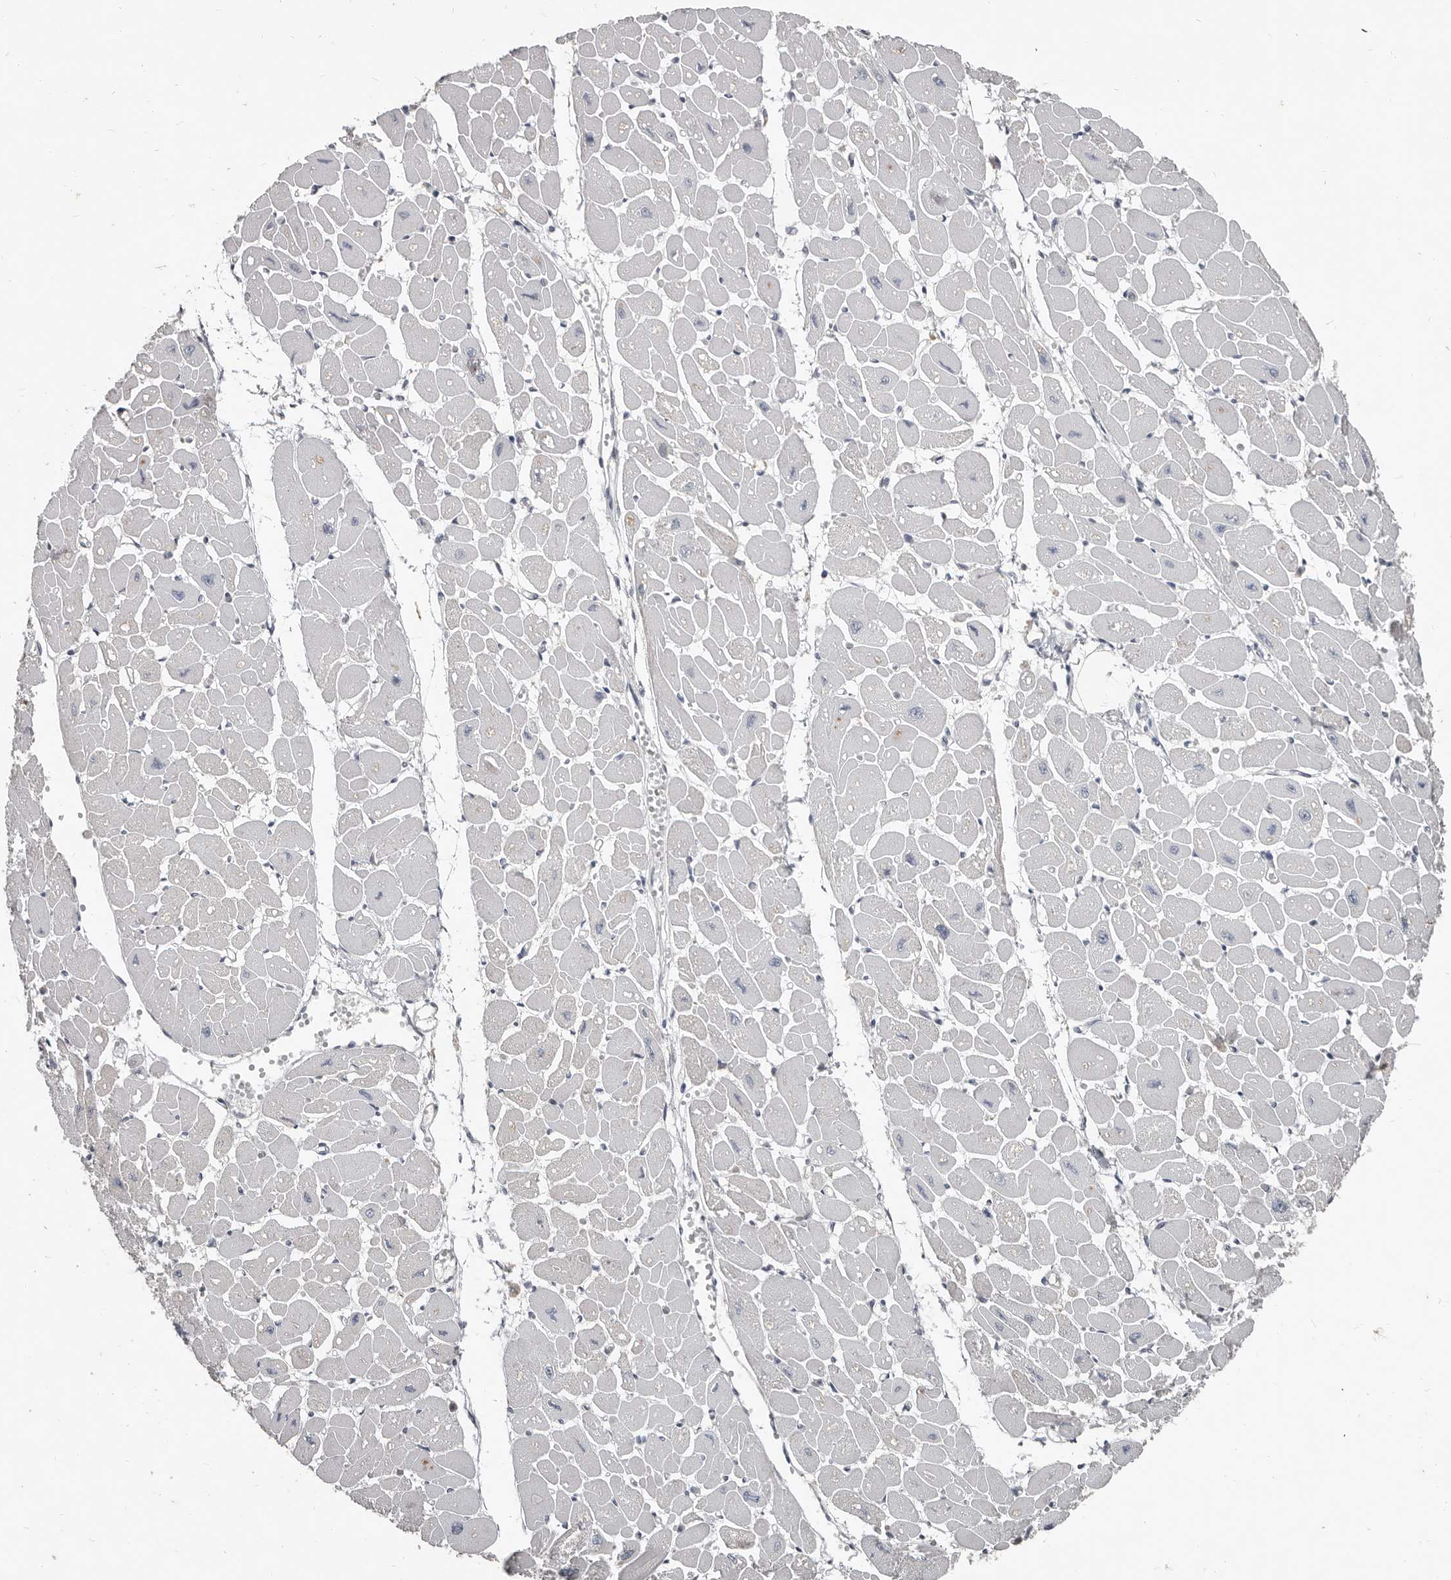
{"staining": {"intensity": "negative", "quantity": "none", "location": "none"}, "tissue": "heart muscle", "cell_type": "Cardiomyocytes", "image_type": "normal", "snomed": [{"axis": "morphology", "description": "Normal tissue, NOS"}, {"axis": "topography", "description": "Heart"}], "caption": "The histopathology image demonstrates no staining of cardiomyocytes in normal heart muscle. (DAB IHC with hematoxylin counter stain).", "gene": "AKNAD1", "patient": {"sex": "female", "age": 54}}